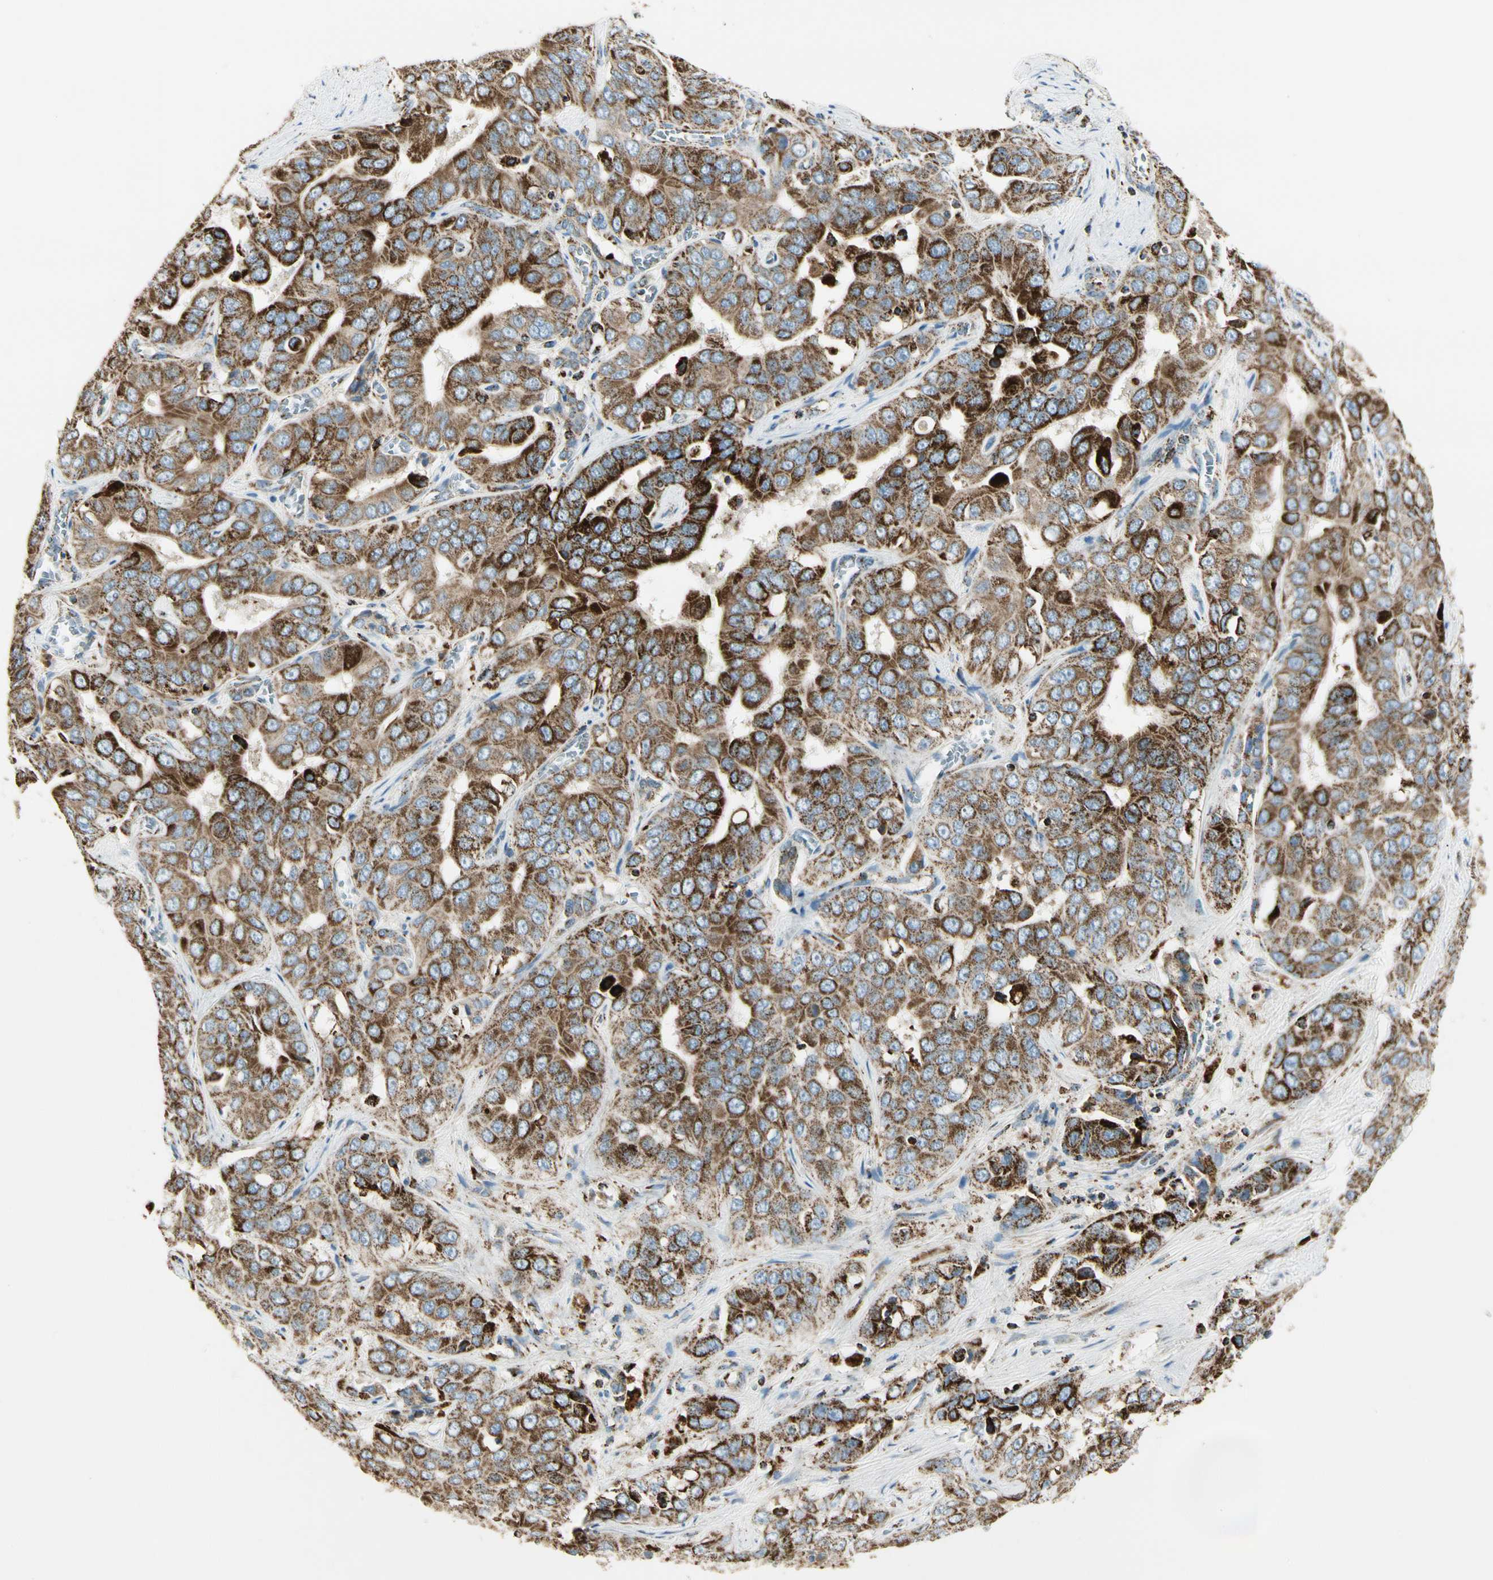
{"staining": {"intensity": "strong", "quantity": ">75%", "location": "cytoplasmic/membranous"}, "tissue": "liver cancer", "cell_type": "Tumor cells", "image_type": "cancer", "snomed": [{"axis": "morphology", "description": "Cholangiocarcinoma"}, {"axis": "topography", "description": "Liver"}], "caption": "A photomicrograph of liver cancer stained for a protein reveals strong cytoplasmic/membranous brown staining in tumor cells. (Brightfield microscopy of DAB IHC at high magnification).", "gene": "ME2", "patient": {"sex": "female", "age": 52}}